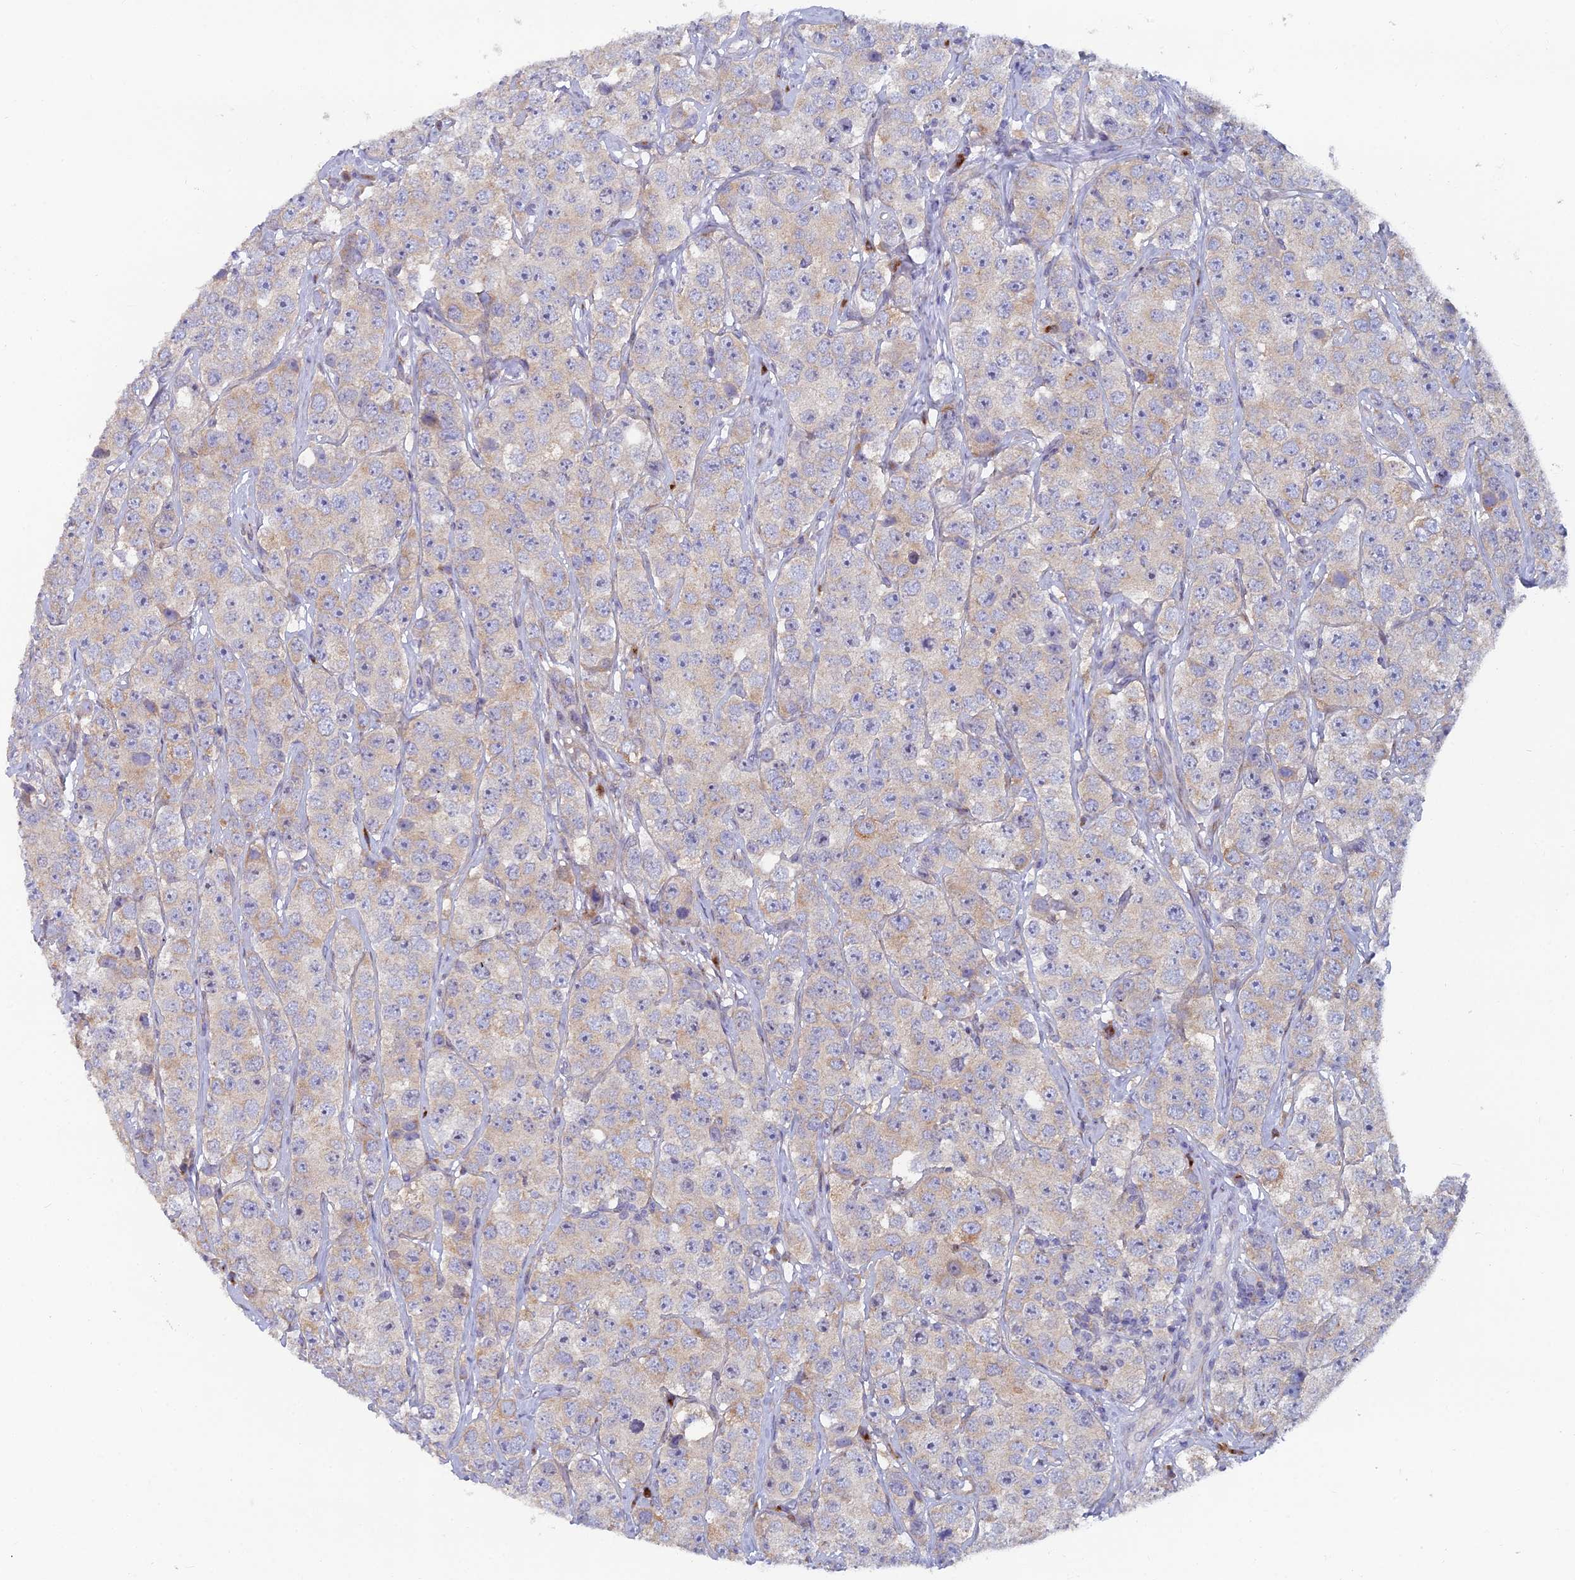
{"staining": {"intensity": "weak", "quantity": "25%-75%", "location": "cytoplasmic/membranous"}, "tissue": "testis cancer", "cell_type": "Tumor cells", "image_type": "cancer", "snomed": [{"axis": "morphology", "description": "Seminoma, NOS"}, {"axis": "topography", "description": "Testis"}], "caption": "A high-resolution image shows immunohistochemistry staining of testis cancer (seminoma), which shows weak cytoplasmic/membranous positivity in approximately 25%-75% of tumor cells. (DAB = brown stain, brightfield microscopy at high magnification).", "gene": "B9D2", "patient": {"sex": "male", "age": 28}}